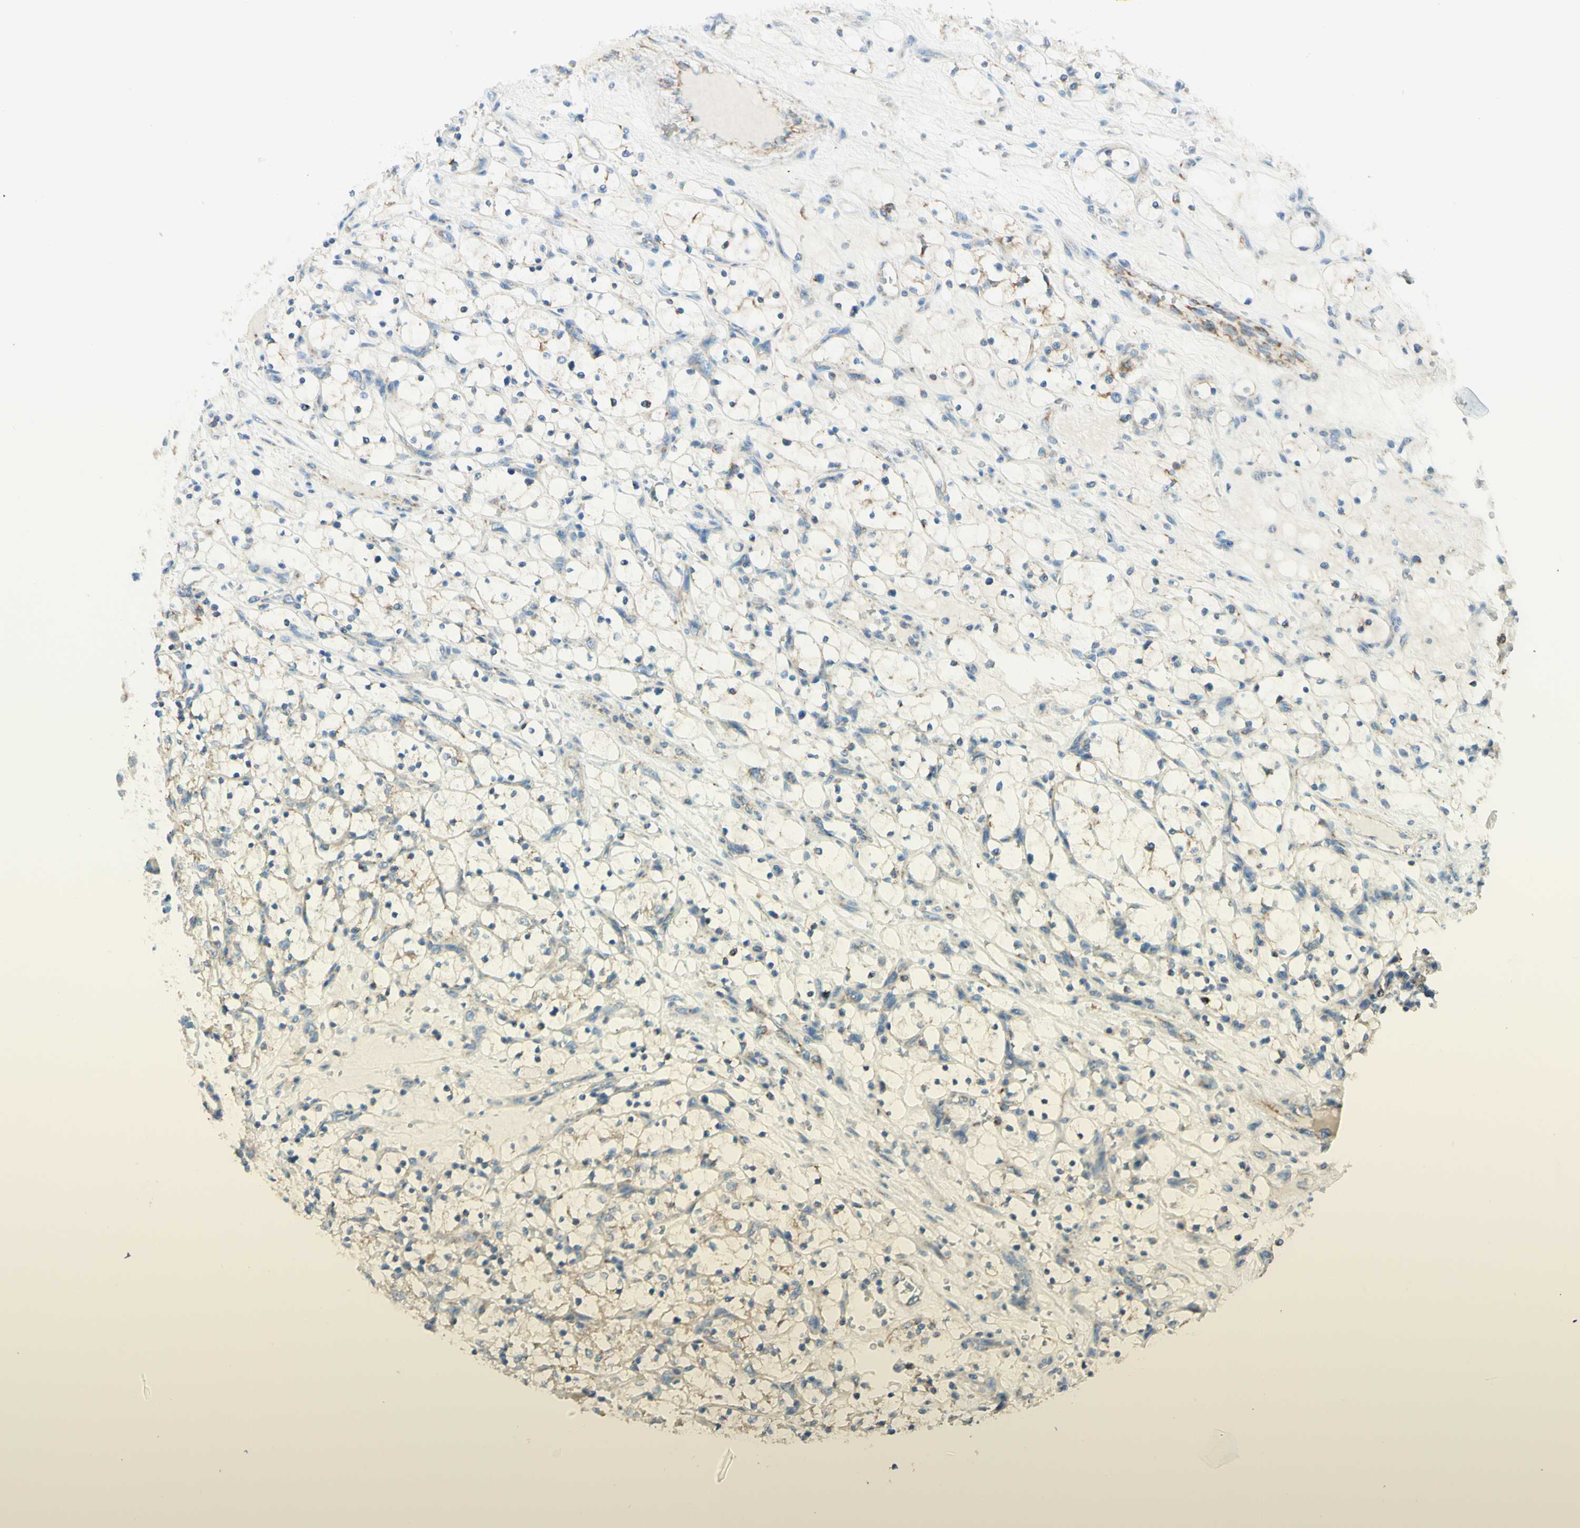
{"staining": {"intensity": "weak", "quantity": "25%-75%", "location": "cytoplasmic/membranous"}, "tissue": "renal cancer", "cell_type": "Tumor cells", "image_type": "cancer", "snomed": [{"axis": "morphology", "description": "Adenocarcinoma, NOS"}, {"axis": "topography", "description": "Kidney"}], "caption": "A brown stain highlights weak cytoplasmic/membranous staining of a protein in adenocarcinoma (renal) tumor cells.", "gene": "ARMC10", "patient": {"sex": "female", "age": 69}}